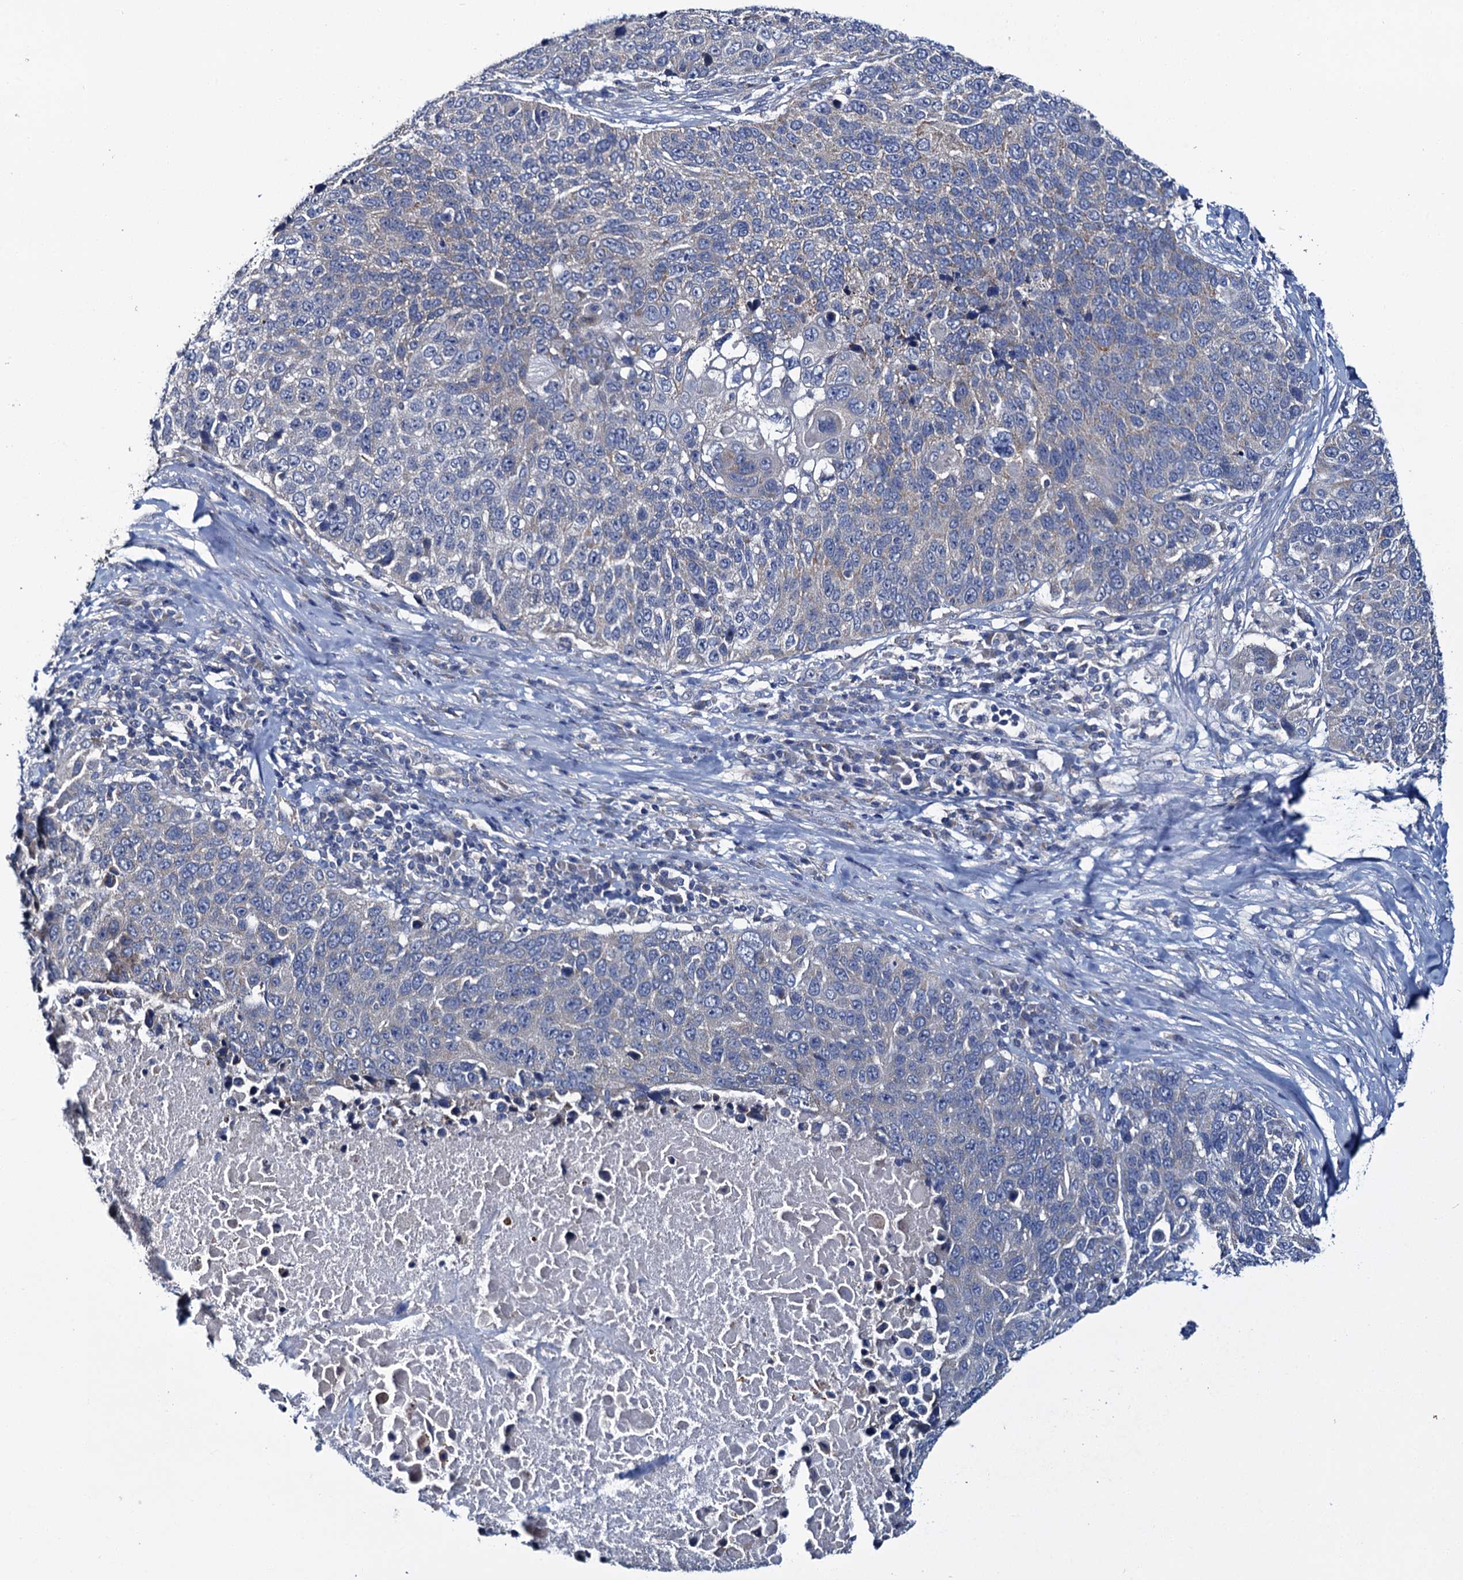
{"staining": {"intensity": "weak", "quantity": "<25%", "location": "cytoplasmic/membranous"}, "tissue": "lung cancer", "cell_type": "Tumor cells", "image_type": "cancer", "snomed": [{"axis": "morphology", "description": "Normal tissue, NOS"}, {"axis": "morphology", "description": "Squamous cell carcinoma, NOS"}, {"axis": "topography", "description": "Lymph node"}, {"axis": "topography", "description": "Lung"}], "caption": "A histopathology image of human squamous cell carcinoma (lung) is negative for staining in tumor cells.", "gene": "CEP295", "patient": {"sex": "male", "age": 66}}